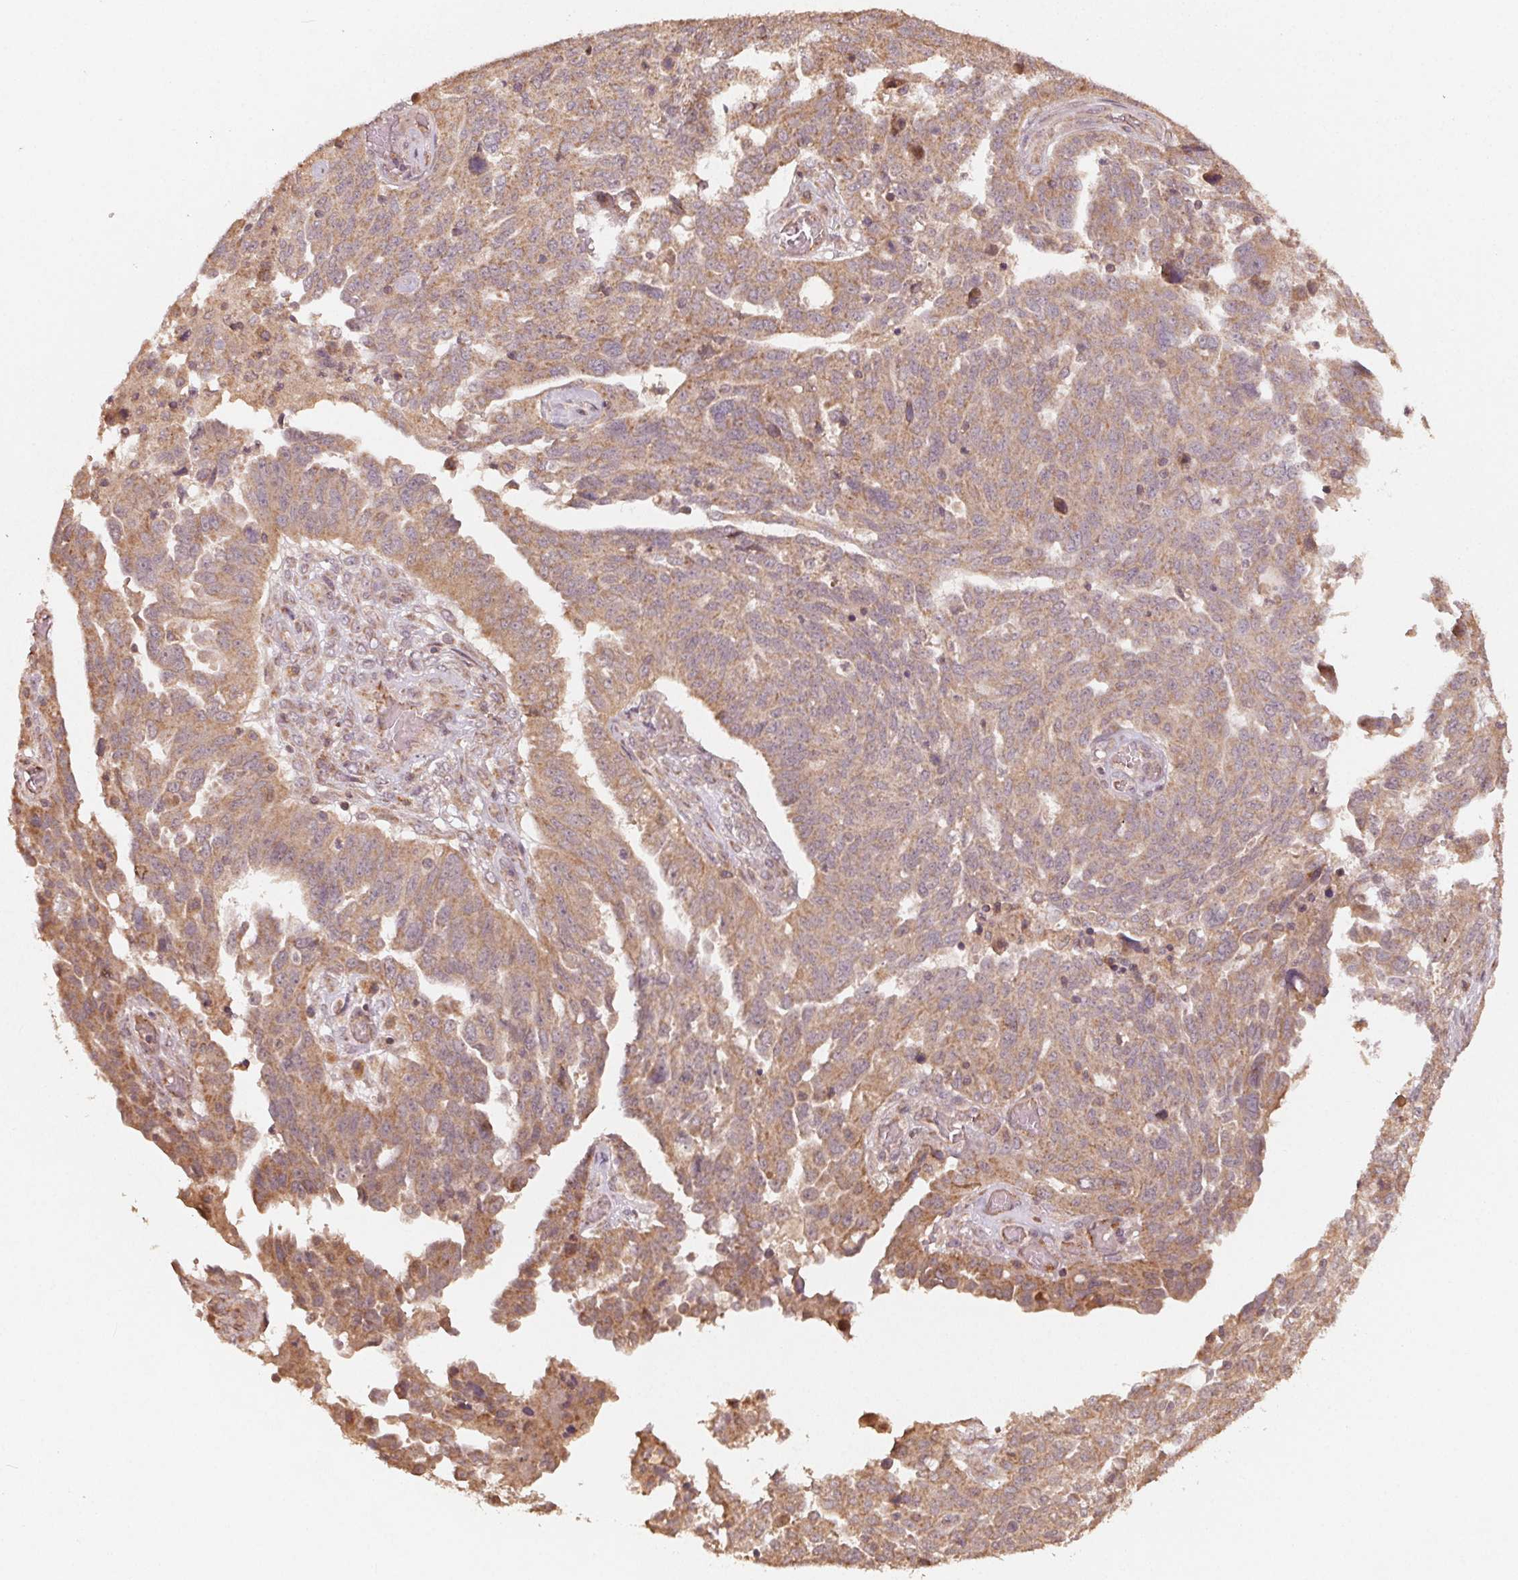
{"staining": {"intensity": "moderate", "quantity": ">75%", "location": "cytoplasmic/membranous"}, "tissue": "ovarian cancer", "cell_type": "Tumor cells", "image_type": "cancer", "snomed": [{"axis": "morphology", "description": "Cystadenocarcinoma, serous, NOS"}, {"axis": "topography", "description": "Ovary"}], "caption": "Protein positivity by immunohistochemistry shows moderate cytoplasmic/membranous staining in approximately >75% of tumor cells in serous cystadenocarcinoma (ovarian).", "gene": "WBP2", "patient": {"sex": "female", "age": 67}}